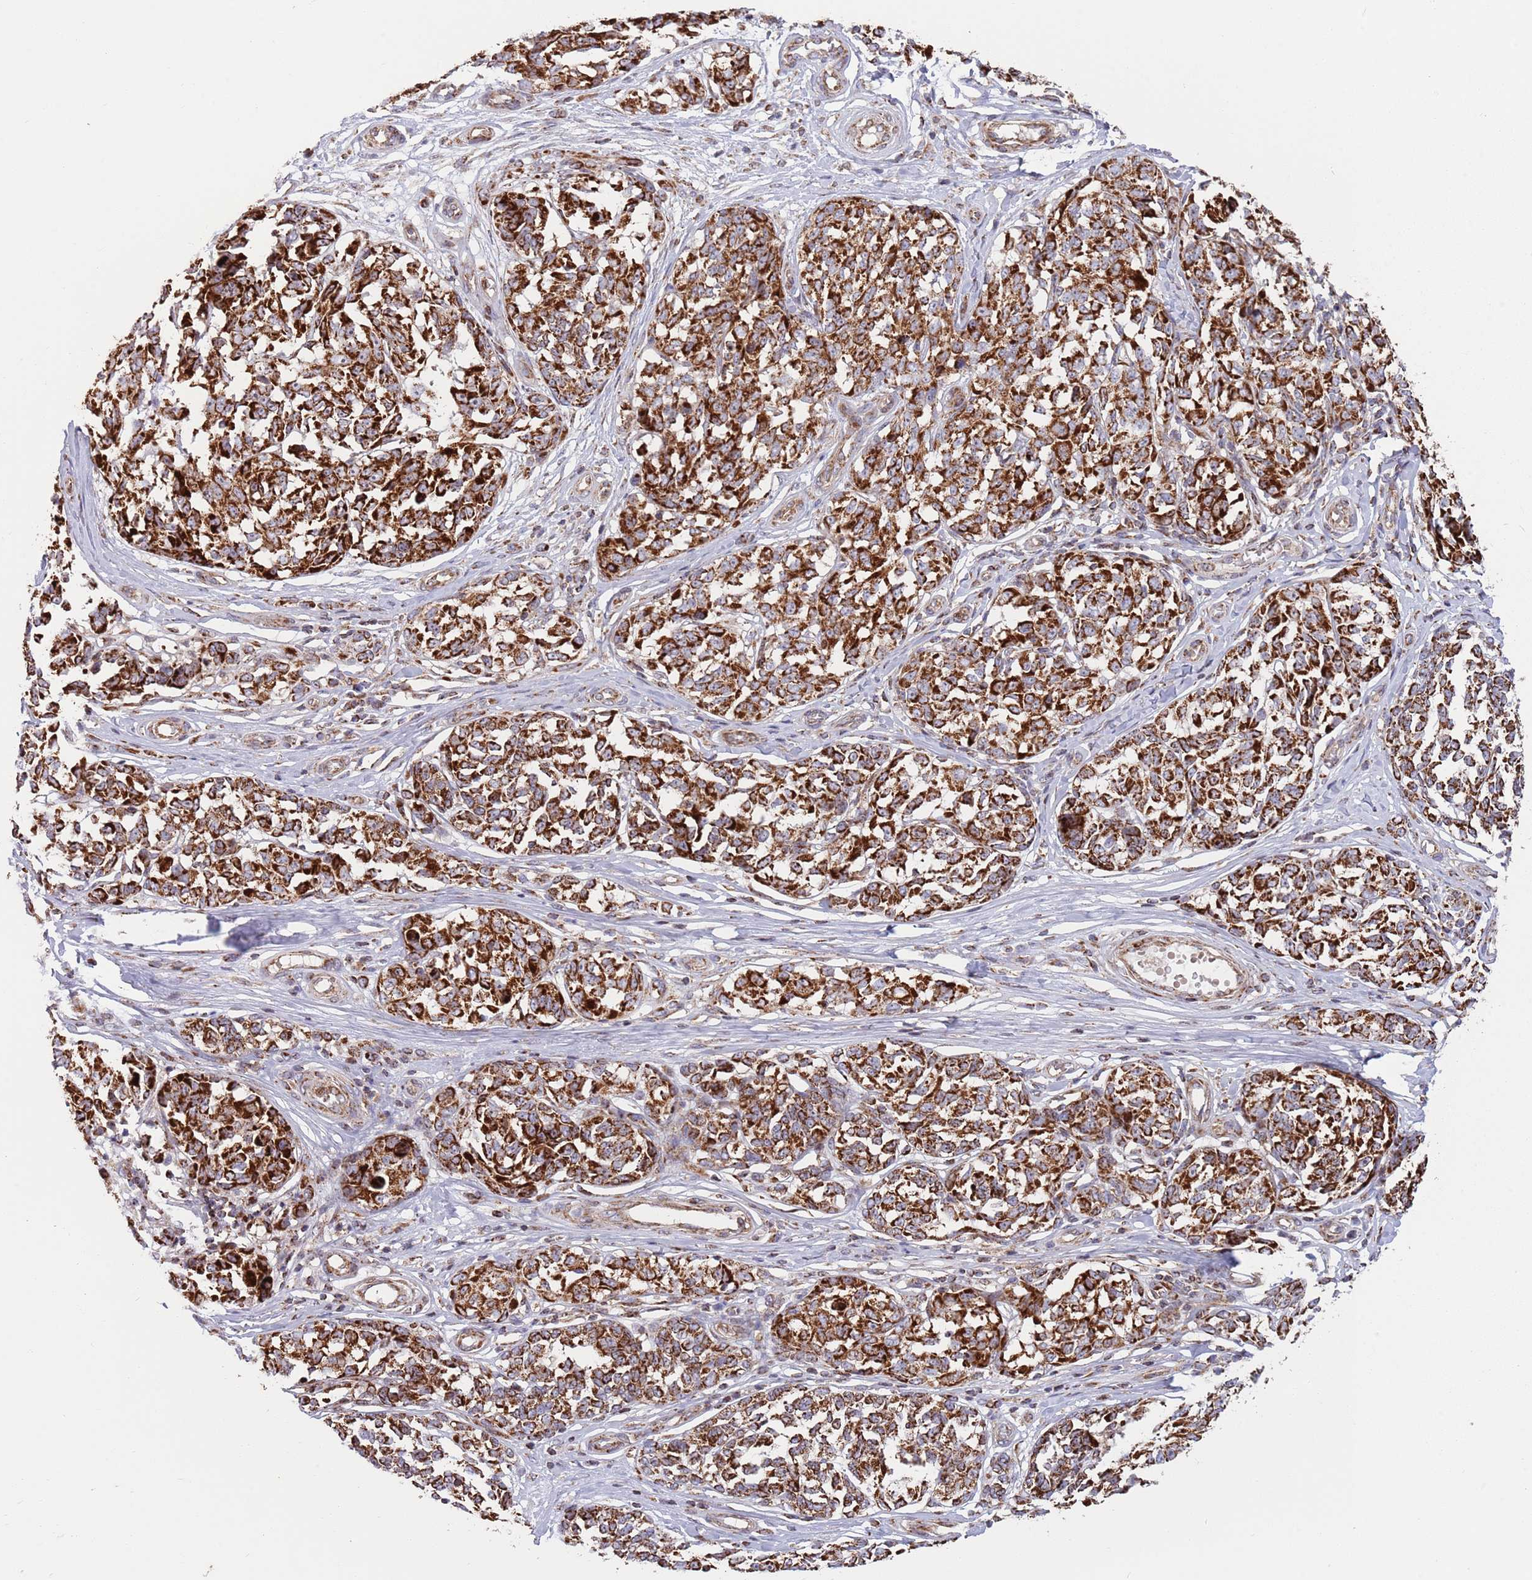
{"staining": {"intensity": "strong", "quantity": ">75%", "location": "cytoplasmic/membranous"}, "tissue": "melanoma", "cell_type": "Tumor cells", "image_type": "cancer", "snomed": [{"axis": "morphology", "description": "Malignant melanoma, NOS"}, {"axis": "topography", "description": "Skin"}], "caption": "Strong cytoplasmic/membranous protein staining is appreciated in about >75% of tumor cells in malignant melanoma.", "gene": "ATP5PD", "patient": {"sex": "female", "age": 64}}